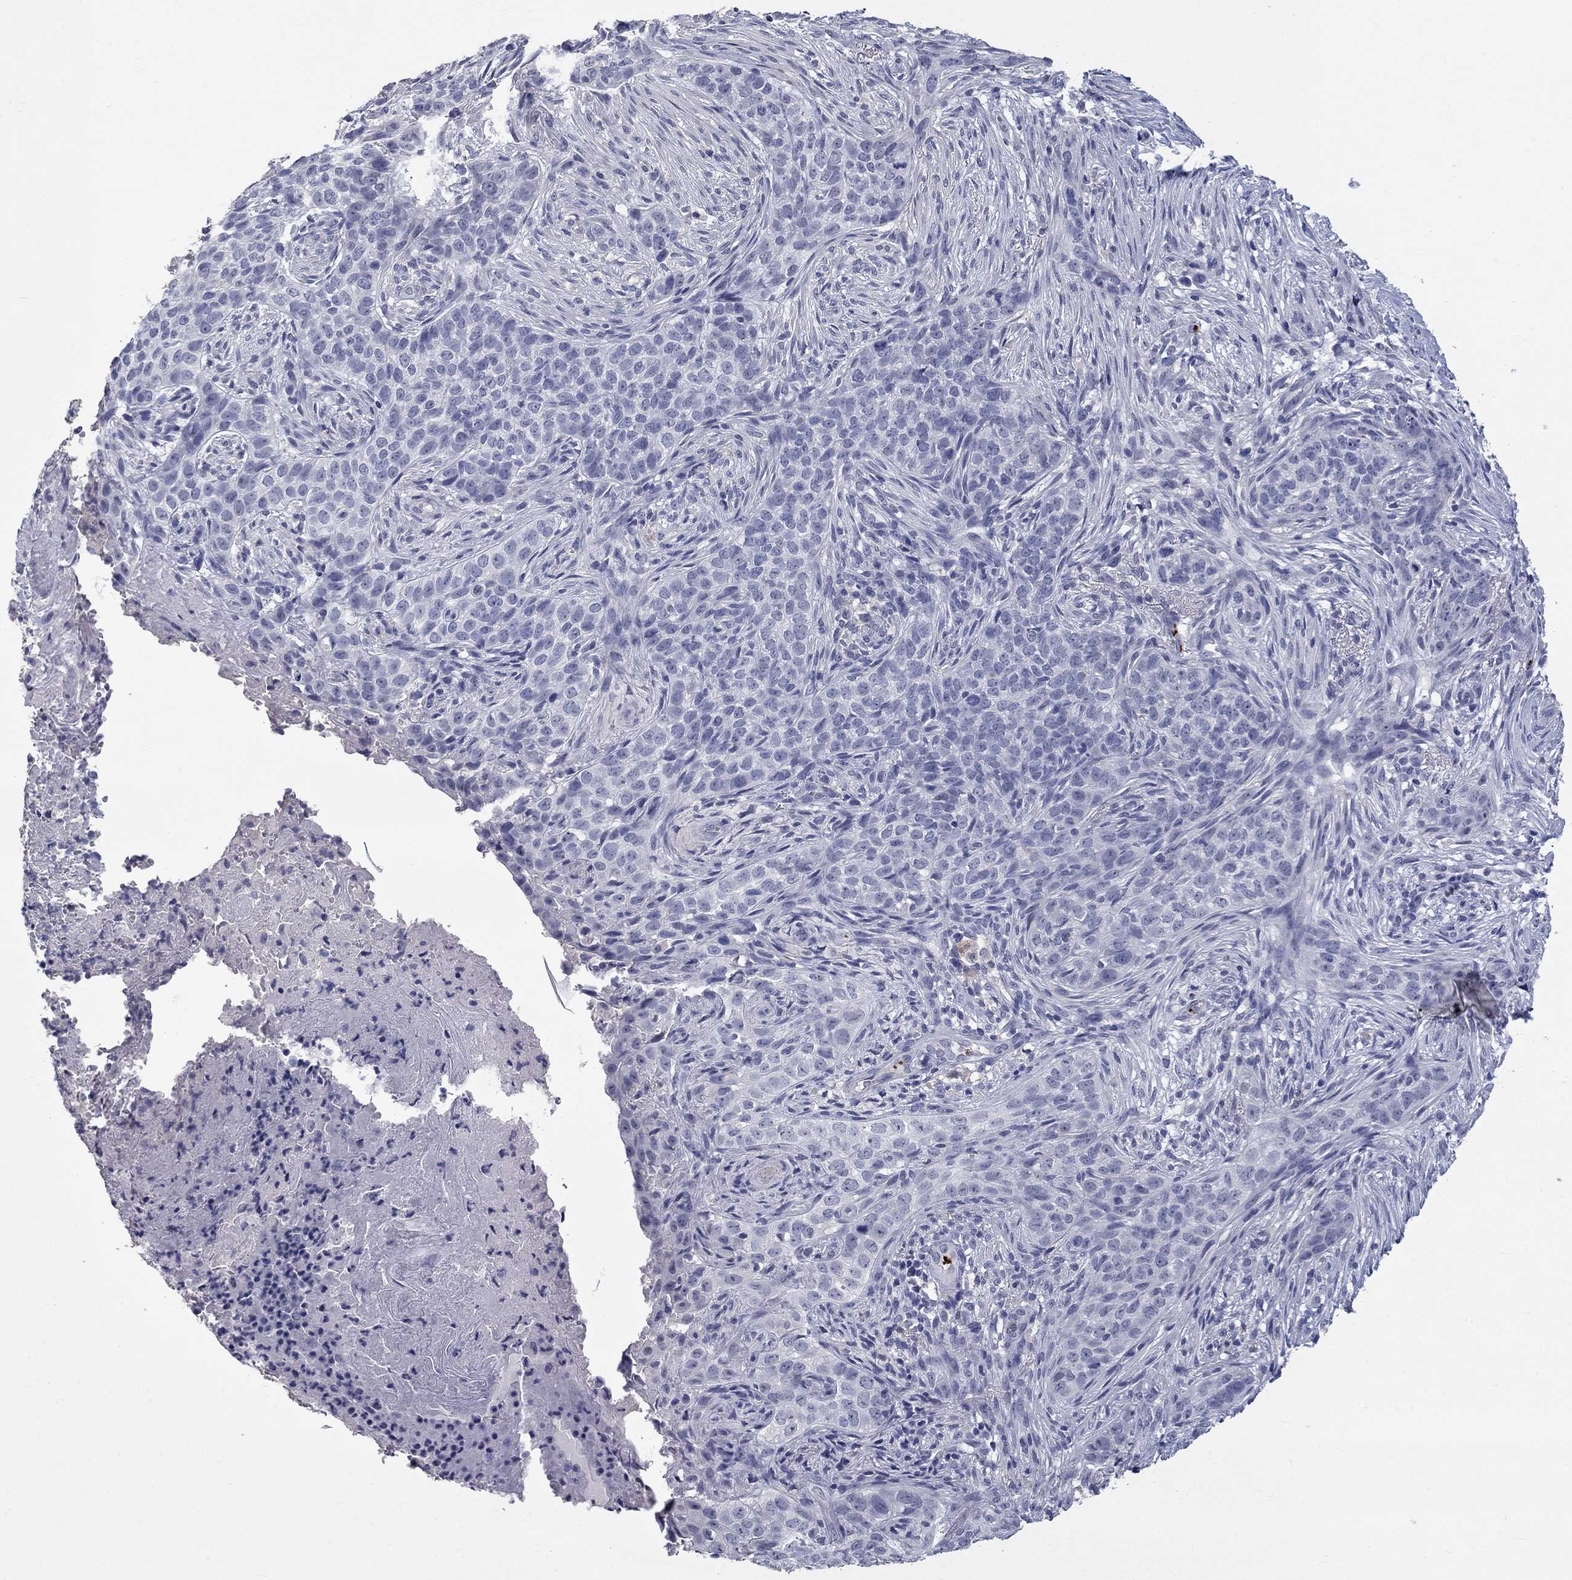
{"staining": {"intensity": "negative", "quantity": "none", "location": "none"}, "tissue": "skin cancer", "cell_type": "Tumor cells", "image_type": "cancer", "snomed": [{"axis": "morphology", "description": "Squamous cell carcinoma, NOS"}, {"axis": "topography", "description": "Skin"}], "caption": "A micrograph of human skin cancer is negative for staining in tumor cells.", "gene": "PLEK", "patient": {"sex": "male", "age": 88}}